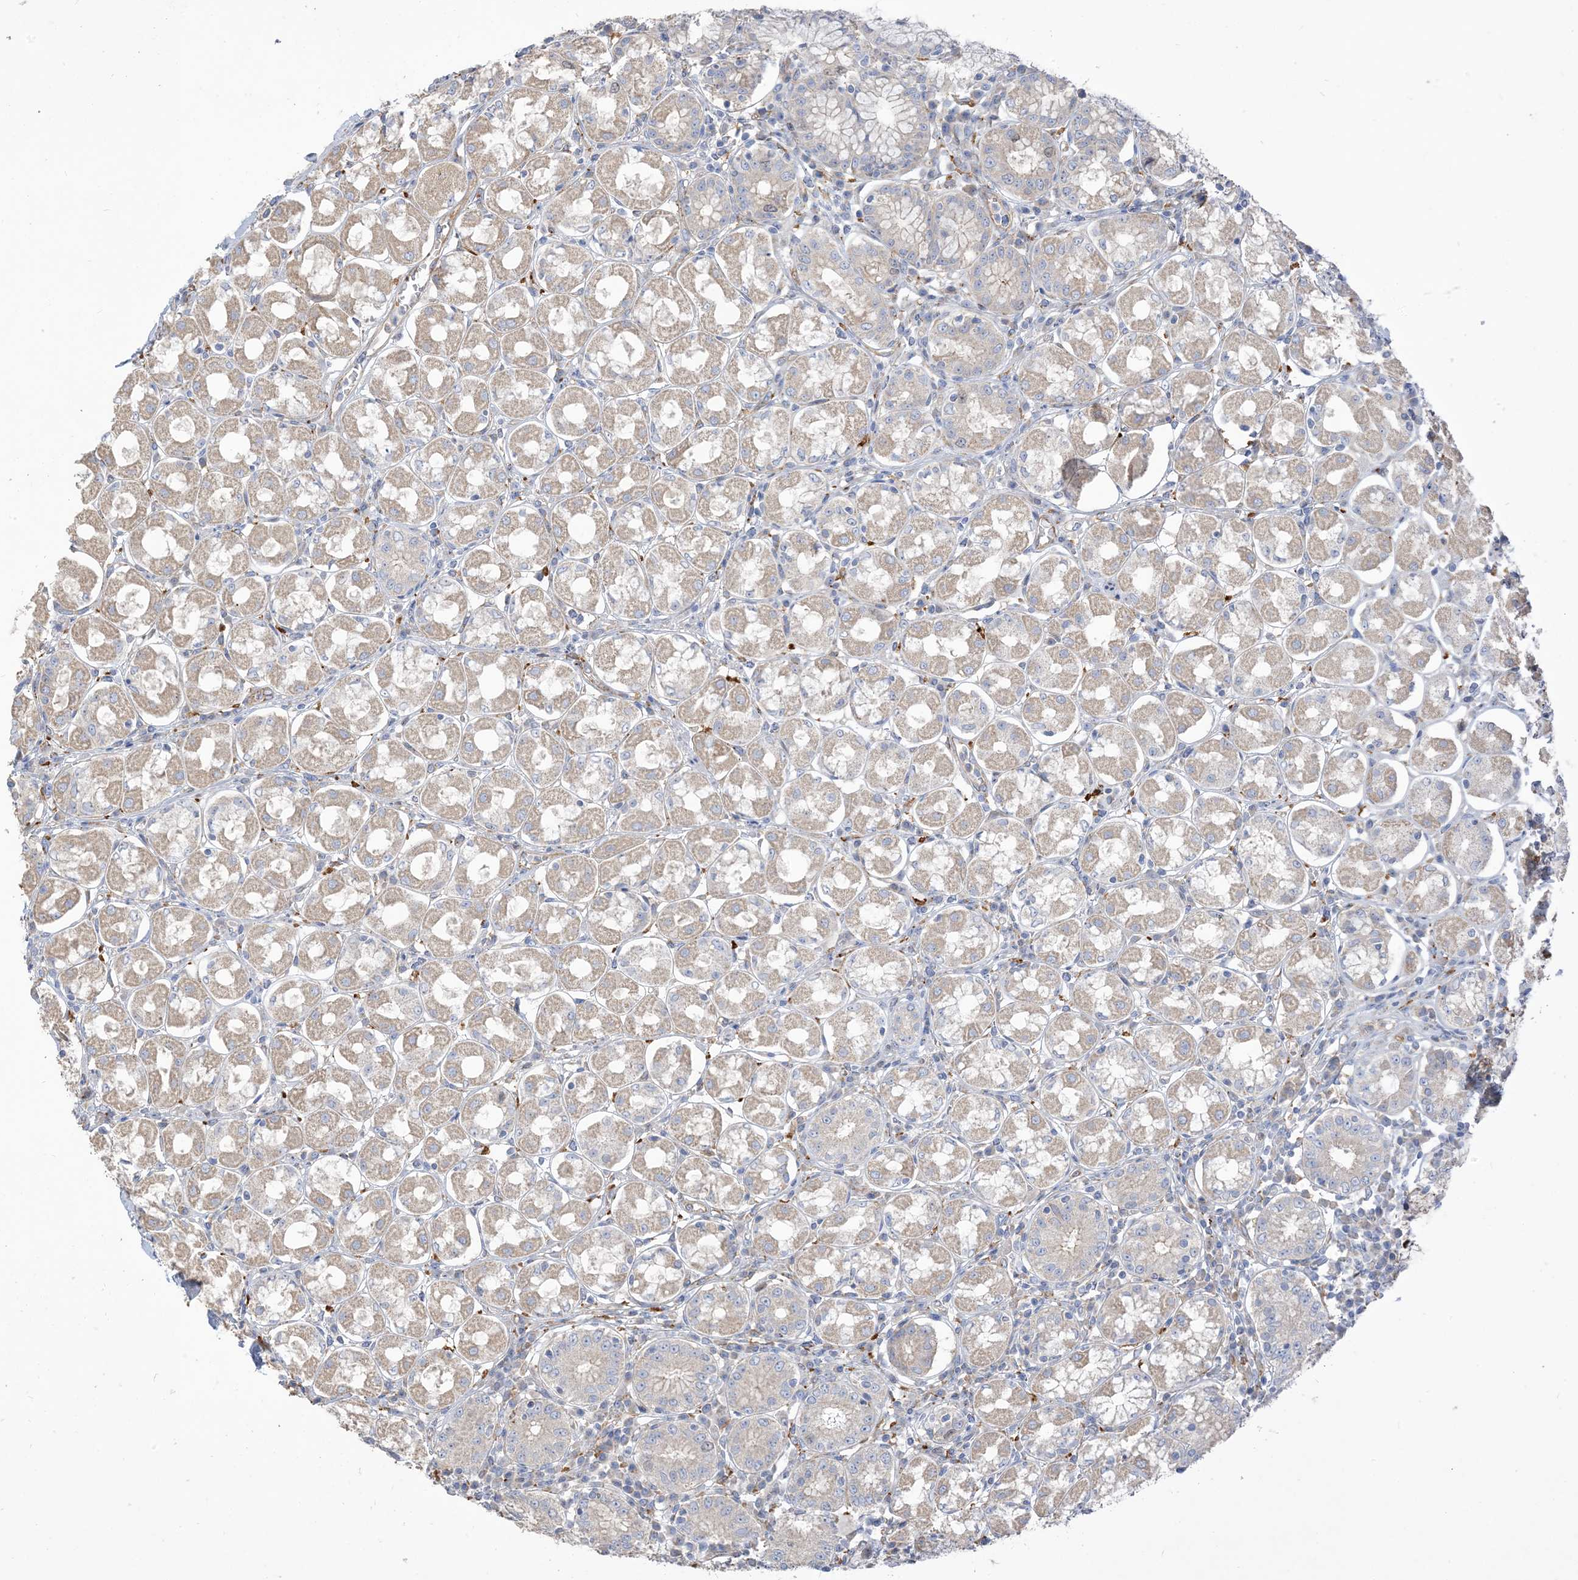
{"staining": {"intensity": "weak", "quantity": "<25%", "location": "cytoplasmic/membranous"}, "tissue": "stomach", "cell_type": "Glandular cells", "image_type": "normal", "snomed": [{"axis": "morphology", "description": "Normal tissue, NOS"}, {"axis": "topography", "description": "Stomach, lower"}], "caption": "IHC of unremarkable stomach reveals no staining in glandular cells. (DAB (3,3'-diaminobenzidine) immunohistochemistry with hematoxylin counter stain).", "gene": "PEAR1", "patient": {"sex": "female", "age": 56}}